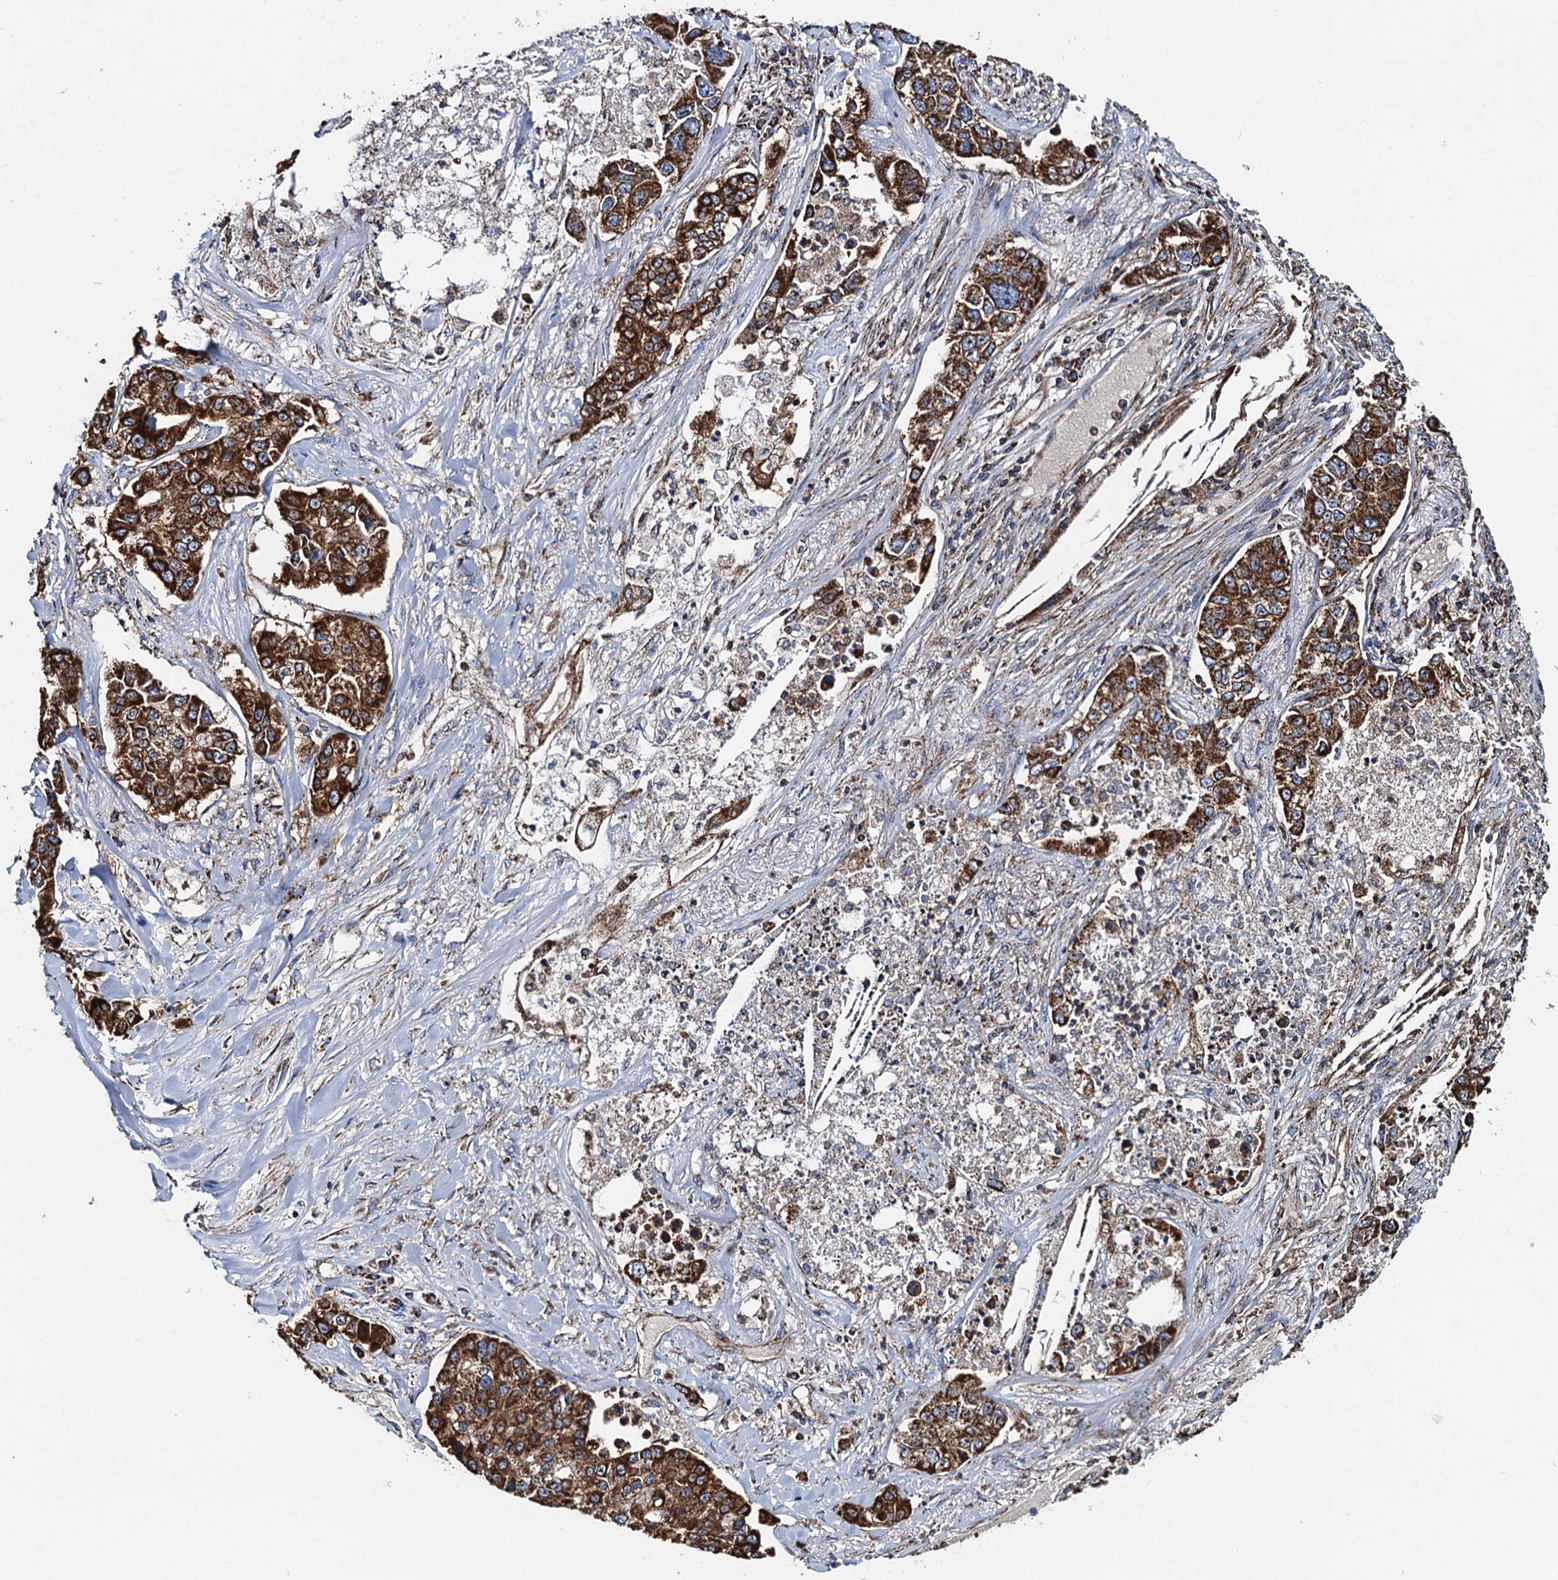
{"staining": {"intensity": "strong", "quantity": ">75%", "location": "cytoplasmic/membranous"}, "tissue": "lung cancer", "cell_type": "Tumor cells", "image_type": "cancer", "snomed": [{"axis": "morphology", "description": "Adenocarcinoma, NOS"}, {"axis": "topography", "description": "Lung"}], "caption": "About >75% of tumor cells in human lung adenocarcinoma exhibit strong cytoplasmic/membranous protein staining as visualized by brown immunohistochemical staining.", "gene": "AAGAB", "patient": {"sex": "male", "age": 49}}